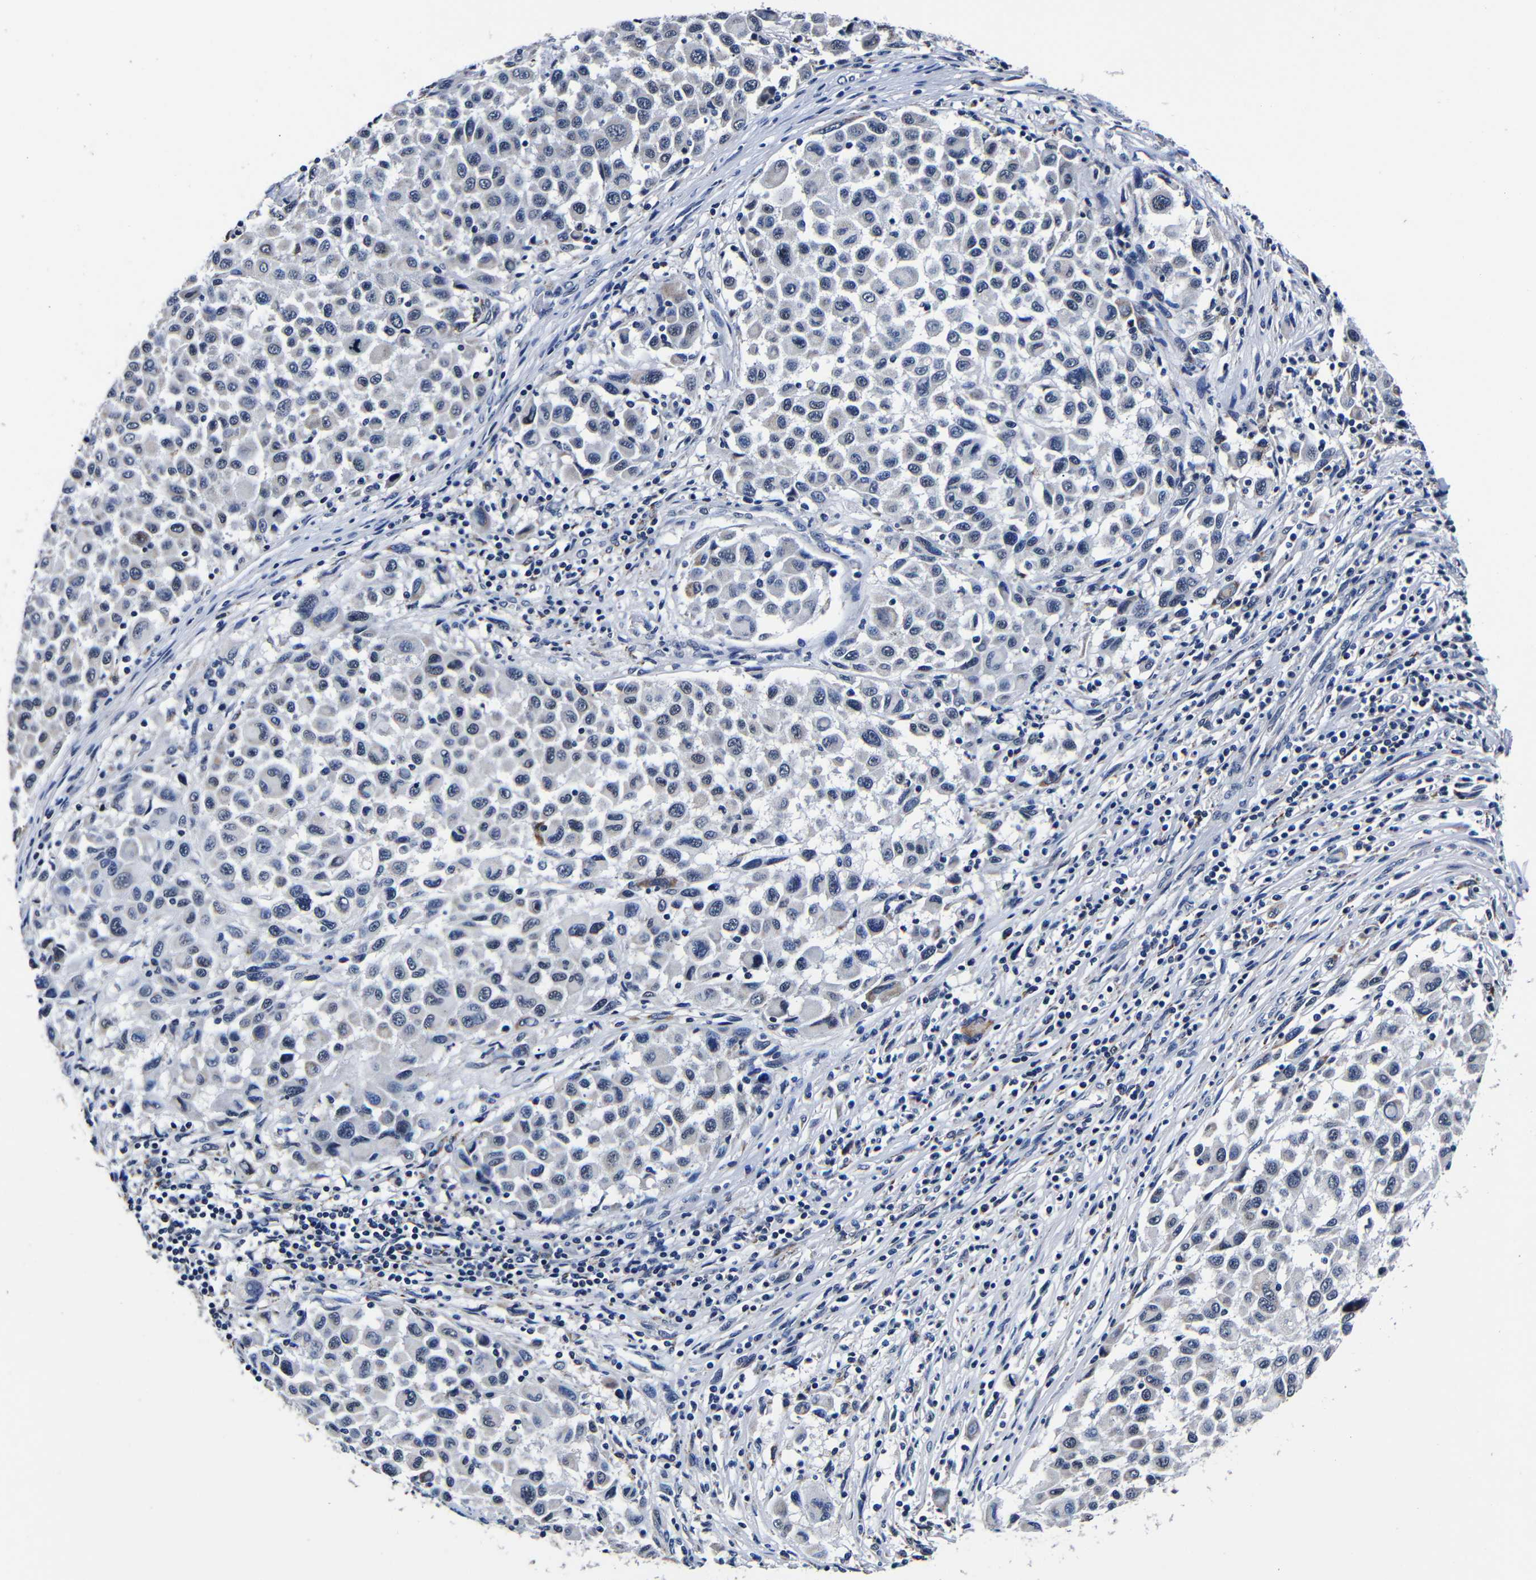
{"staining": {"intensity": "negative", "quantity": "none", "location": "none"}, "tissue": "melanoma", "cell_type": "Tumor cells", "image_type": "cancer", "snomed": [{"axis": "morphology", "description": "Malignant melanoma, Metastatic site"}, {"axis": "topography", "description": "Lymph node"}], "caption": "Tumor cells are negative for brown protein staining in malignant melanoma (metastatic site).", "gene": "DEPP1", "patient": {"sex": "male", "age": 61}}